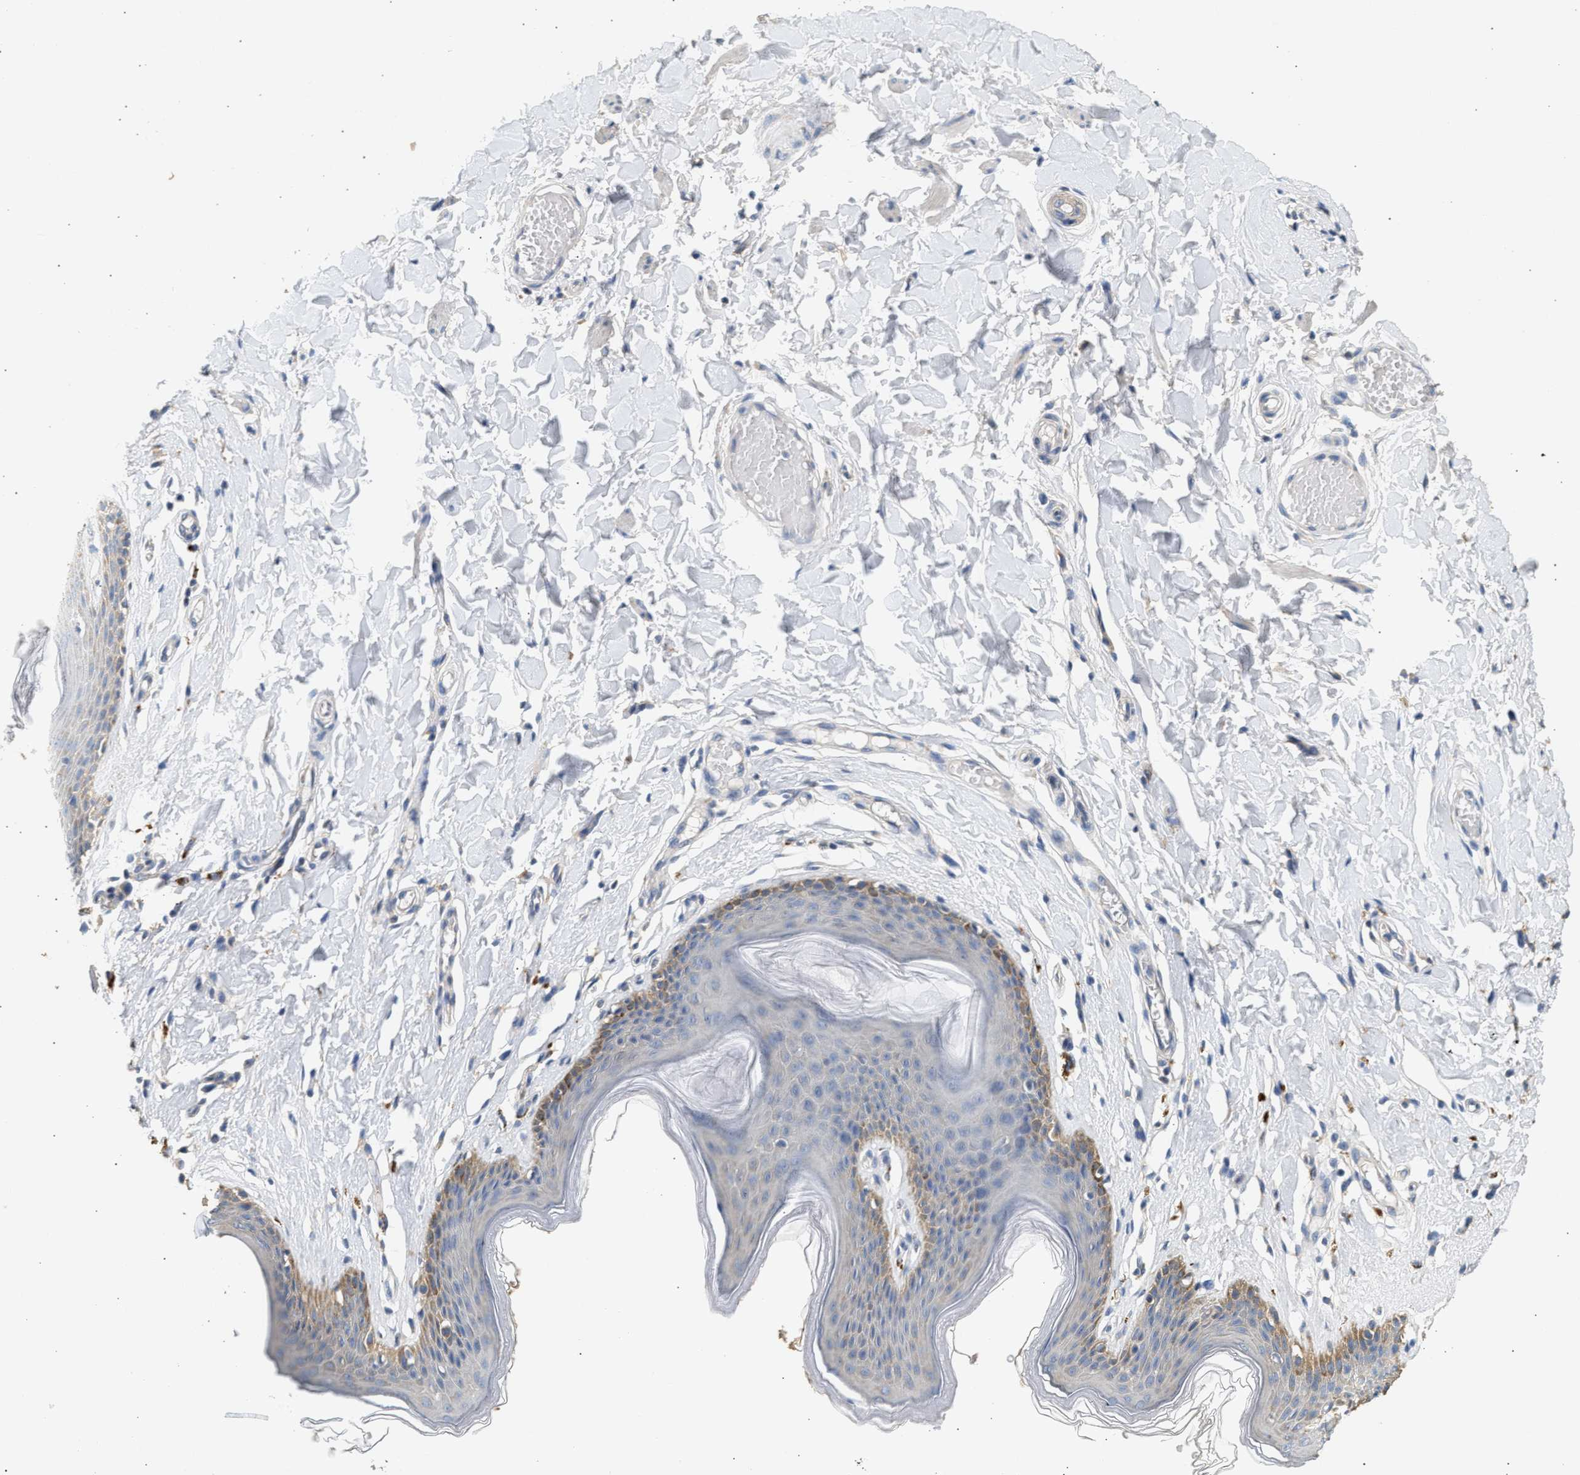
{"staining": {"intensity": "moderate", "quantity": "<25%", "location": "cytoplasmic/membranous"}, "tissue": "skin", "cell_type": "Epidermal cells", "image_type": "normal", "snomed": [{"axis": "morphology", "description": "Normal tissue, NOS"}, {"axis": "topography", "description": "Vulva"}], "caption": "Skin was stained to show a protein in brown. There is low levels of moderate cytoplasmic/membranous positivity in approximately <25% of epidermal cells.", "gene": "WDR31", "patient": {"sex": "female", "age": 66}}